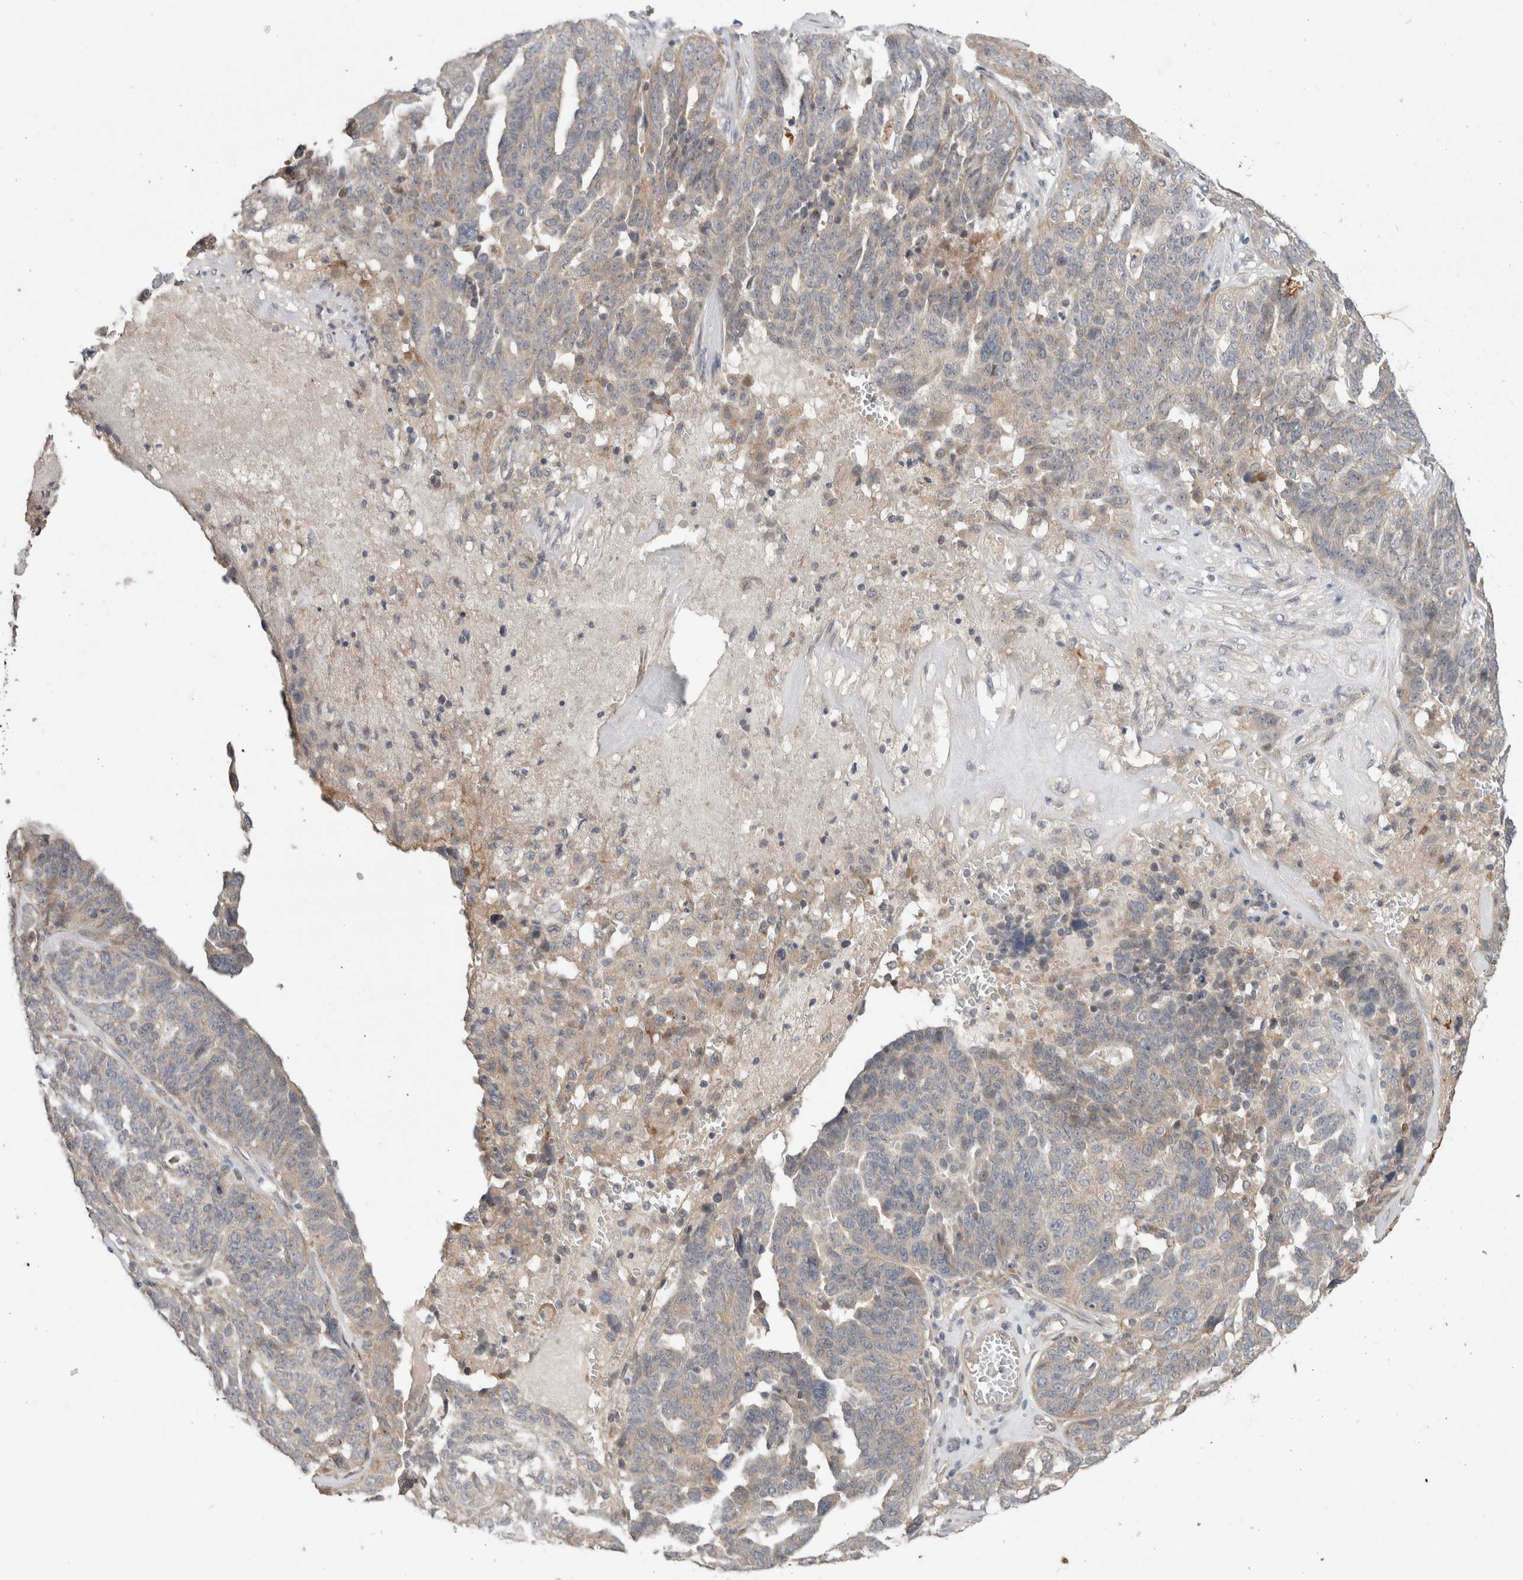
{"staining": {"intensity": "negative", "quantity": "none", "location": "none"}, "tissue": "ovarian cancer", "cell_type": "Tumor cells", "image_type": "cancer", "snomed": [{"axis": "morphology", "description": "Cystadenocarcinoma, serous, NOS"}, {"axis": "topography", "description": "Ovary"}], "caption": "Ovarian cancer (serous cystadenocarcinoma) was stained to show a protein in brown. There is no significant expression in tumor cells.", "gene": "SGK1", "patient": {"sex": "female", "age": 59}}